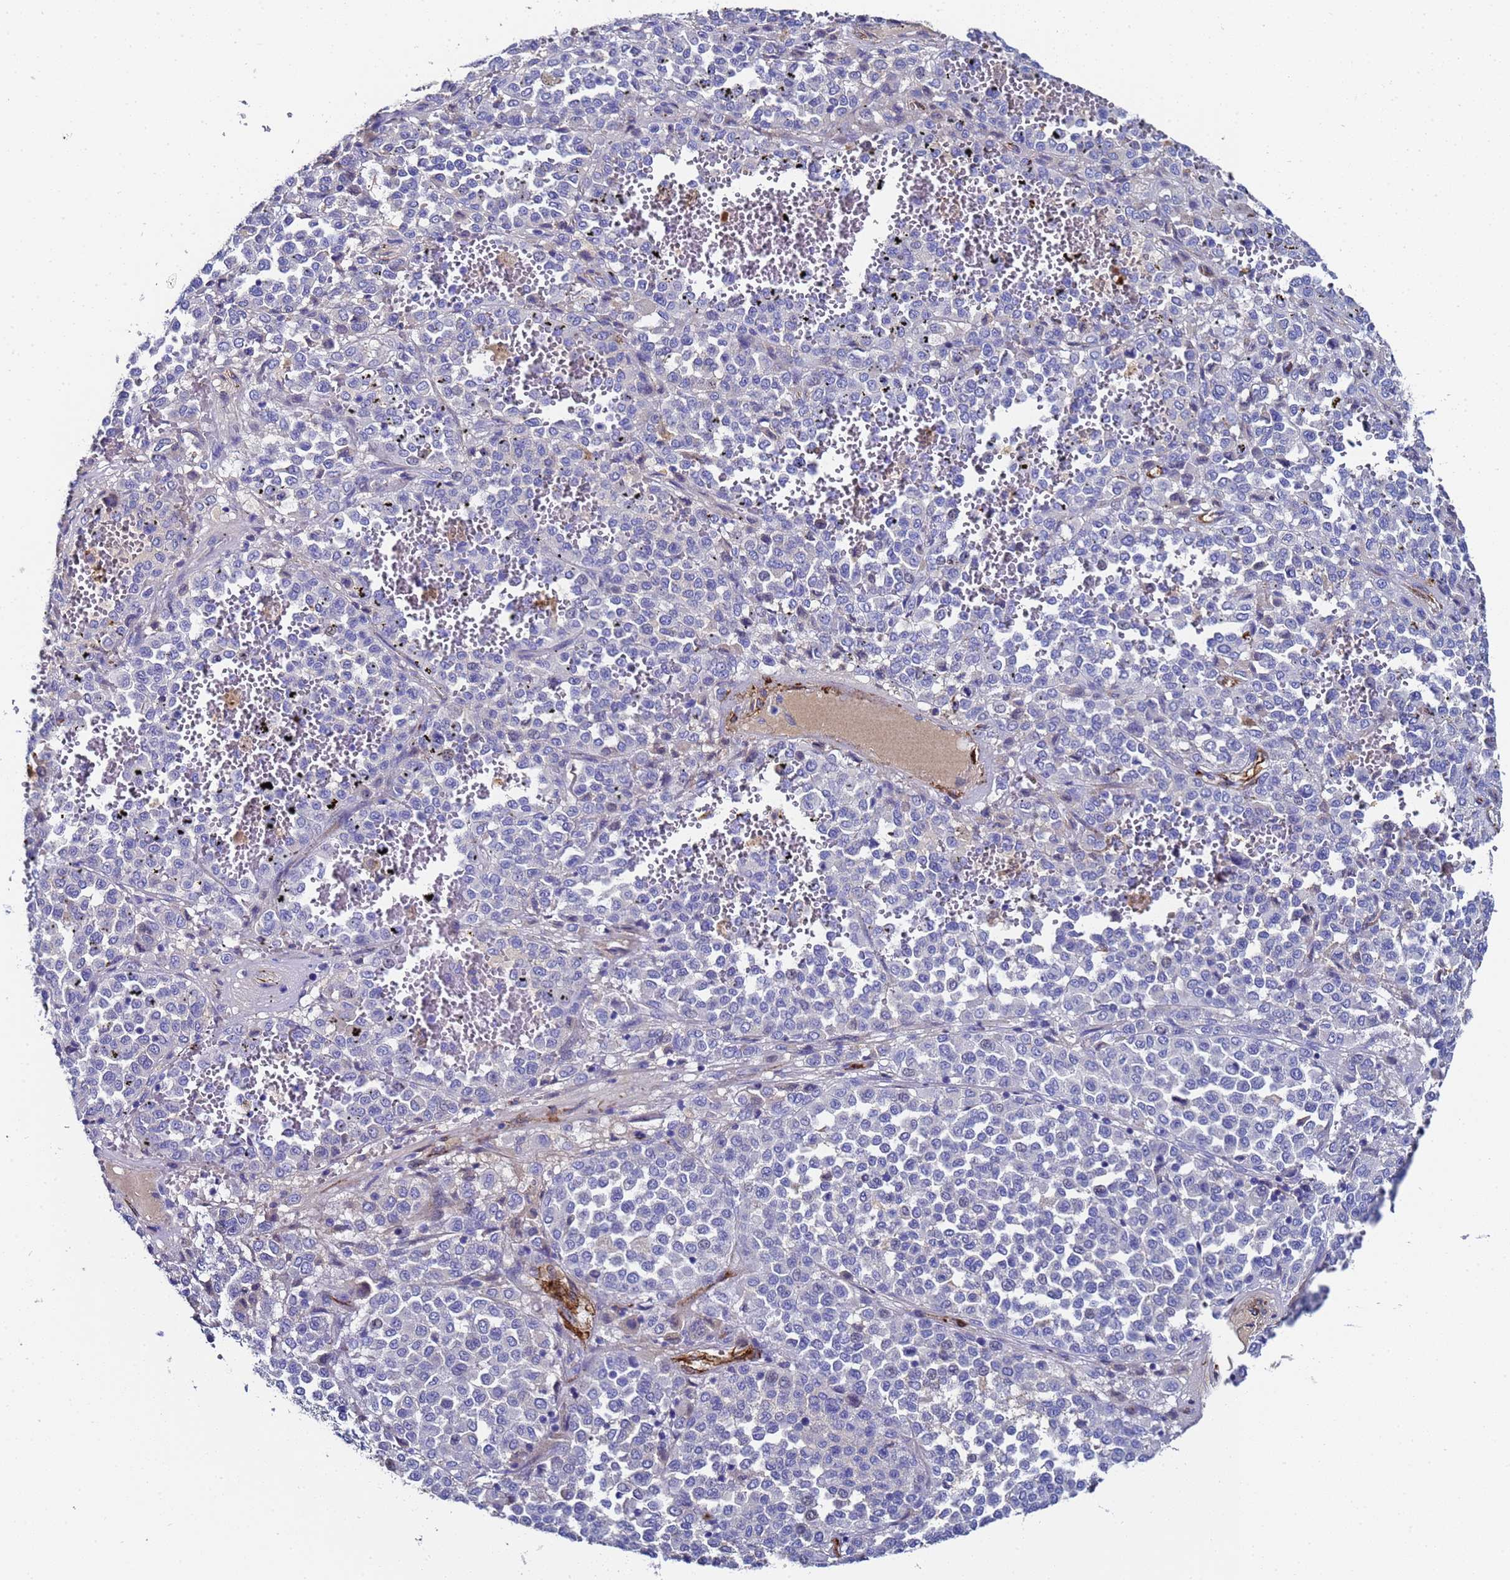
{"staining": {"intensity": "negative", "quantity": "none", "location": "none"}, "tissue": "melanoma", "cell_type": "Tumor cells", "image_type": "cancer", "snomed": [{"axis": "morphology", "description": "Malignant melanoma, Metastatic site"}, {"axis": "topography", "description": "Pancreas"}], "caption": "IHC image of melanoma stained for a protein (brown), which exhibits no staining in tumor cells. (DAB (3,3'-diaminobenzidine) immunohistochemistry with hematoxylin counter stain).", "gene": "ADIPOQ", "patient": {"sex": "female", "age": 30}}